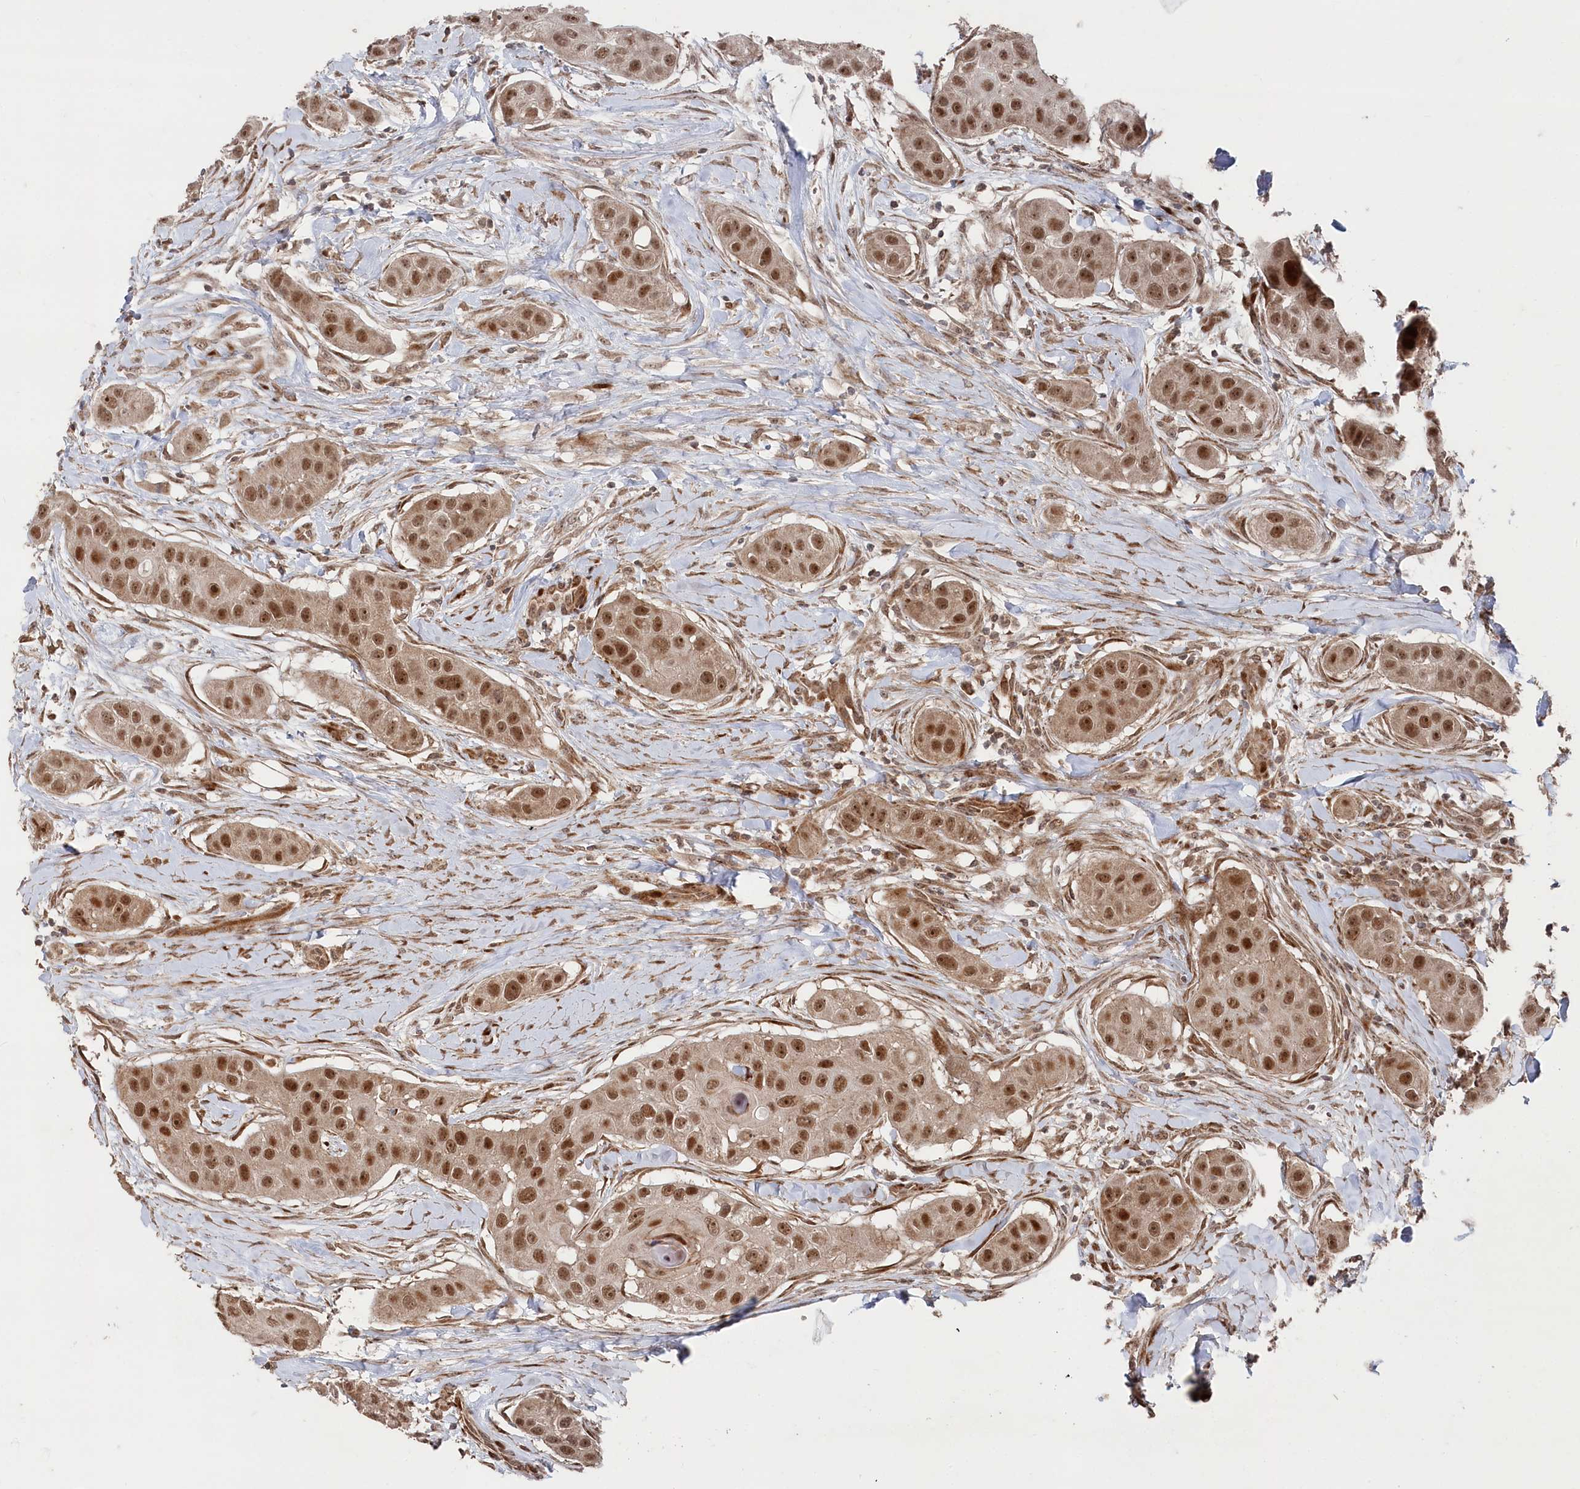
{"staining": {"intensity": "moderate", "quantity": ">75%", "location": "nuclear"}, "tissue": "head and neck cancer", "cell_type": "Tumor cells", "image_type": "cancer", "snomed": [{"axis": "morphology", "description": "Normal tissue, NOS"}, {"axis": "morphology", "description": "Squamous cell carcinoma, NOS"}, {"axis": "topography", "description": "Skeletal muscle"}, {"axis": "topography", "description": "Head-Neck"}], "caption": "Human squamous cell carcinoma (head and neck) stained with a brown dye reveals moderate nuclear positive expression in approximately >75% of tumor cells.", "gene": "POLR3A", "patient": {"sex": "male", "age": 51}}